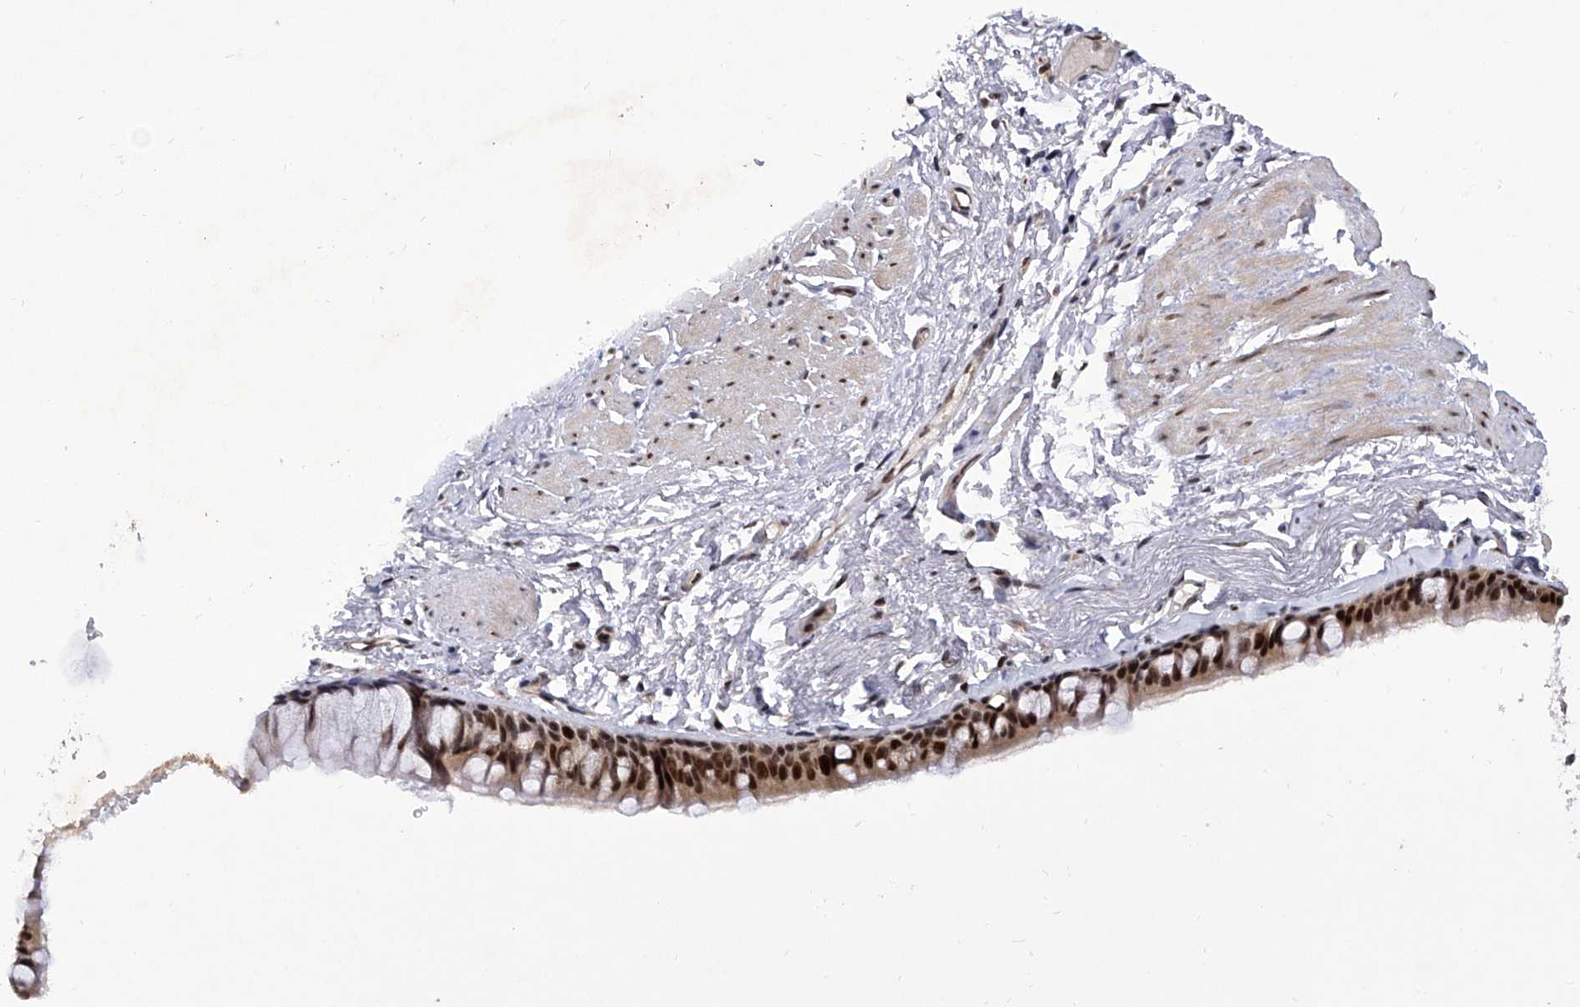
{"staining": {"intensity": "strong", "quantity": ">75%", "location": "nuclear"}, "tissue": "bronchus", "cell_type": "Respiratory epithelial cells", "image_type": "normal", "snomed": [{"axis": "morphology", "description": "Normal tissue, NOS"}, {"axis": "topography", "description": "Cartilage tissue"}, {"axis": "topography", "description": "Bronchus"}], "caption": "Immunohistochemistry (DAB (3,3'-diaminobenzidine)) staining of benign bronchus shows strong nuclear protein staining in about >75% of respiratory epithelial cells. (Brightfield microscopy of DAB IHC at high magnification).", "gene": "RAD54L", "patient": {"sex": "female", "age": 73}}